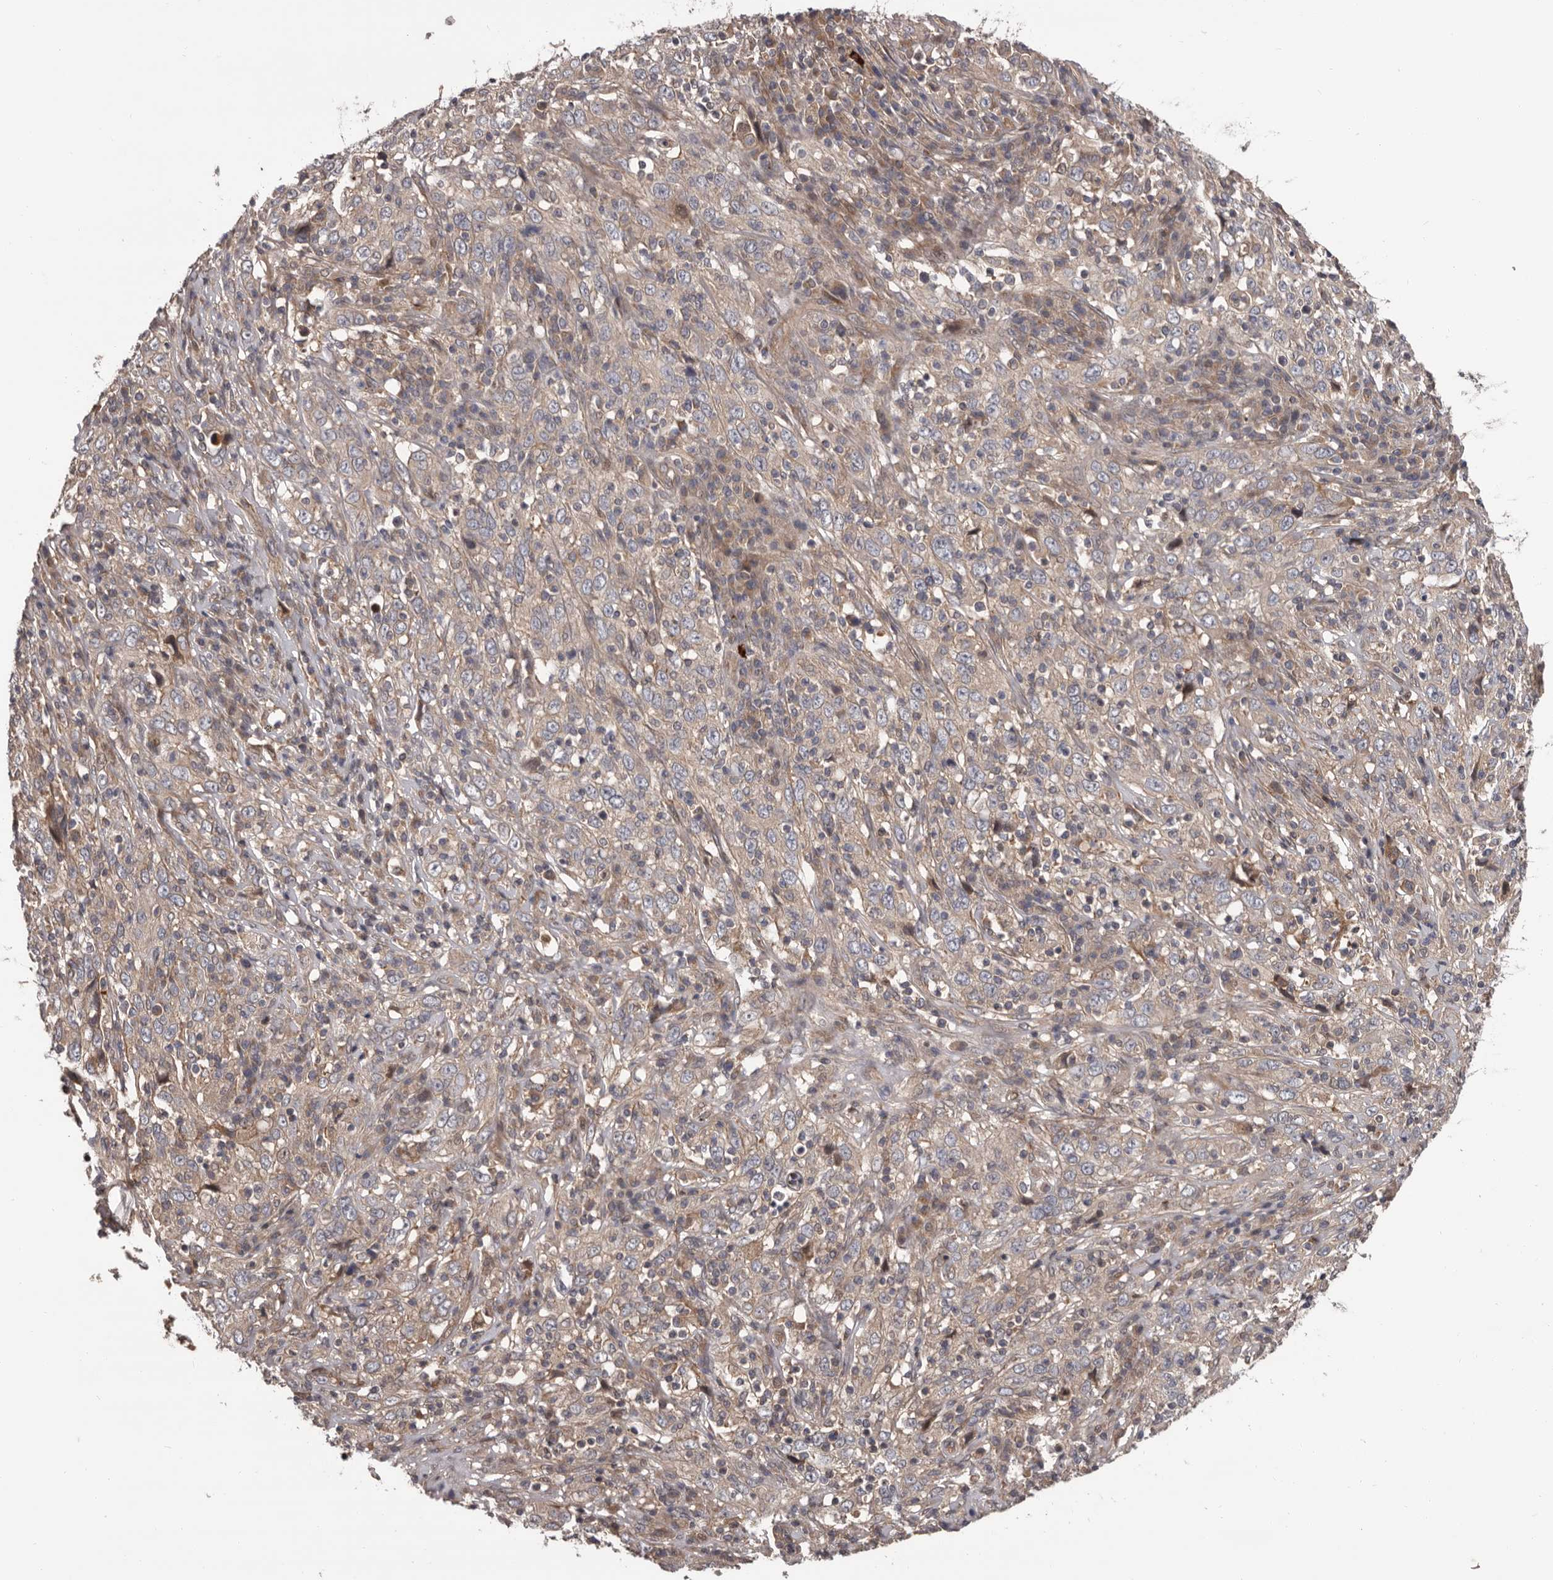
{"staining": {"intensity": "weak", "quantity": "25%-75%", "location": "cytoplasmic/membranous"}, "tissue": "cervical cancer", "cell_type": "Tumor cells", "image_type": "cancer", "snomed": [{"axis": "morphology", "description": "Squamous cell carcinoma, NOS"}, {"axis": "topography", "description": "Cervix"}], "caption": "Human squamous cell carcinoma (cervical) stained with a protein marker shows weak staining in tumor cells.", "gene": "PRKD1", "patient": {"sex": "female", "age": 46}}